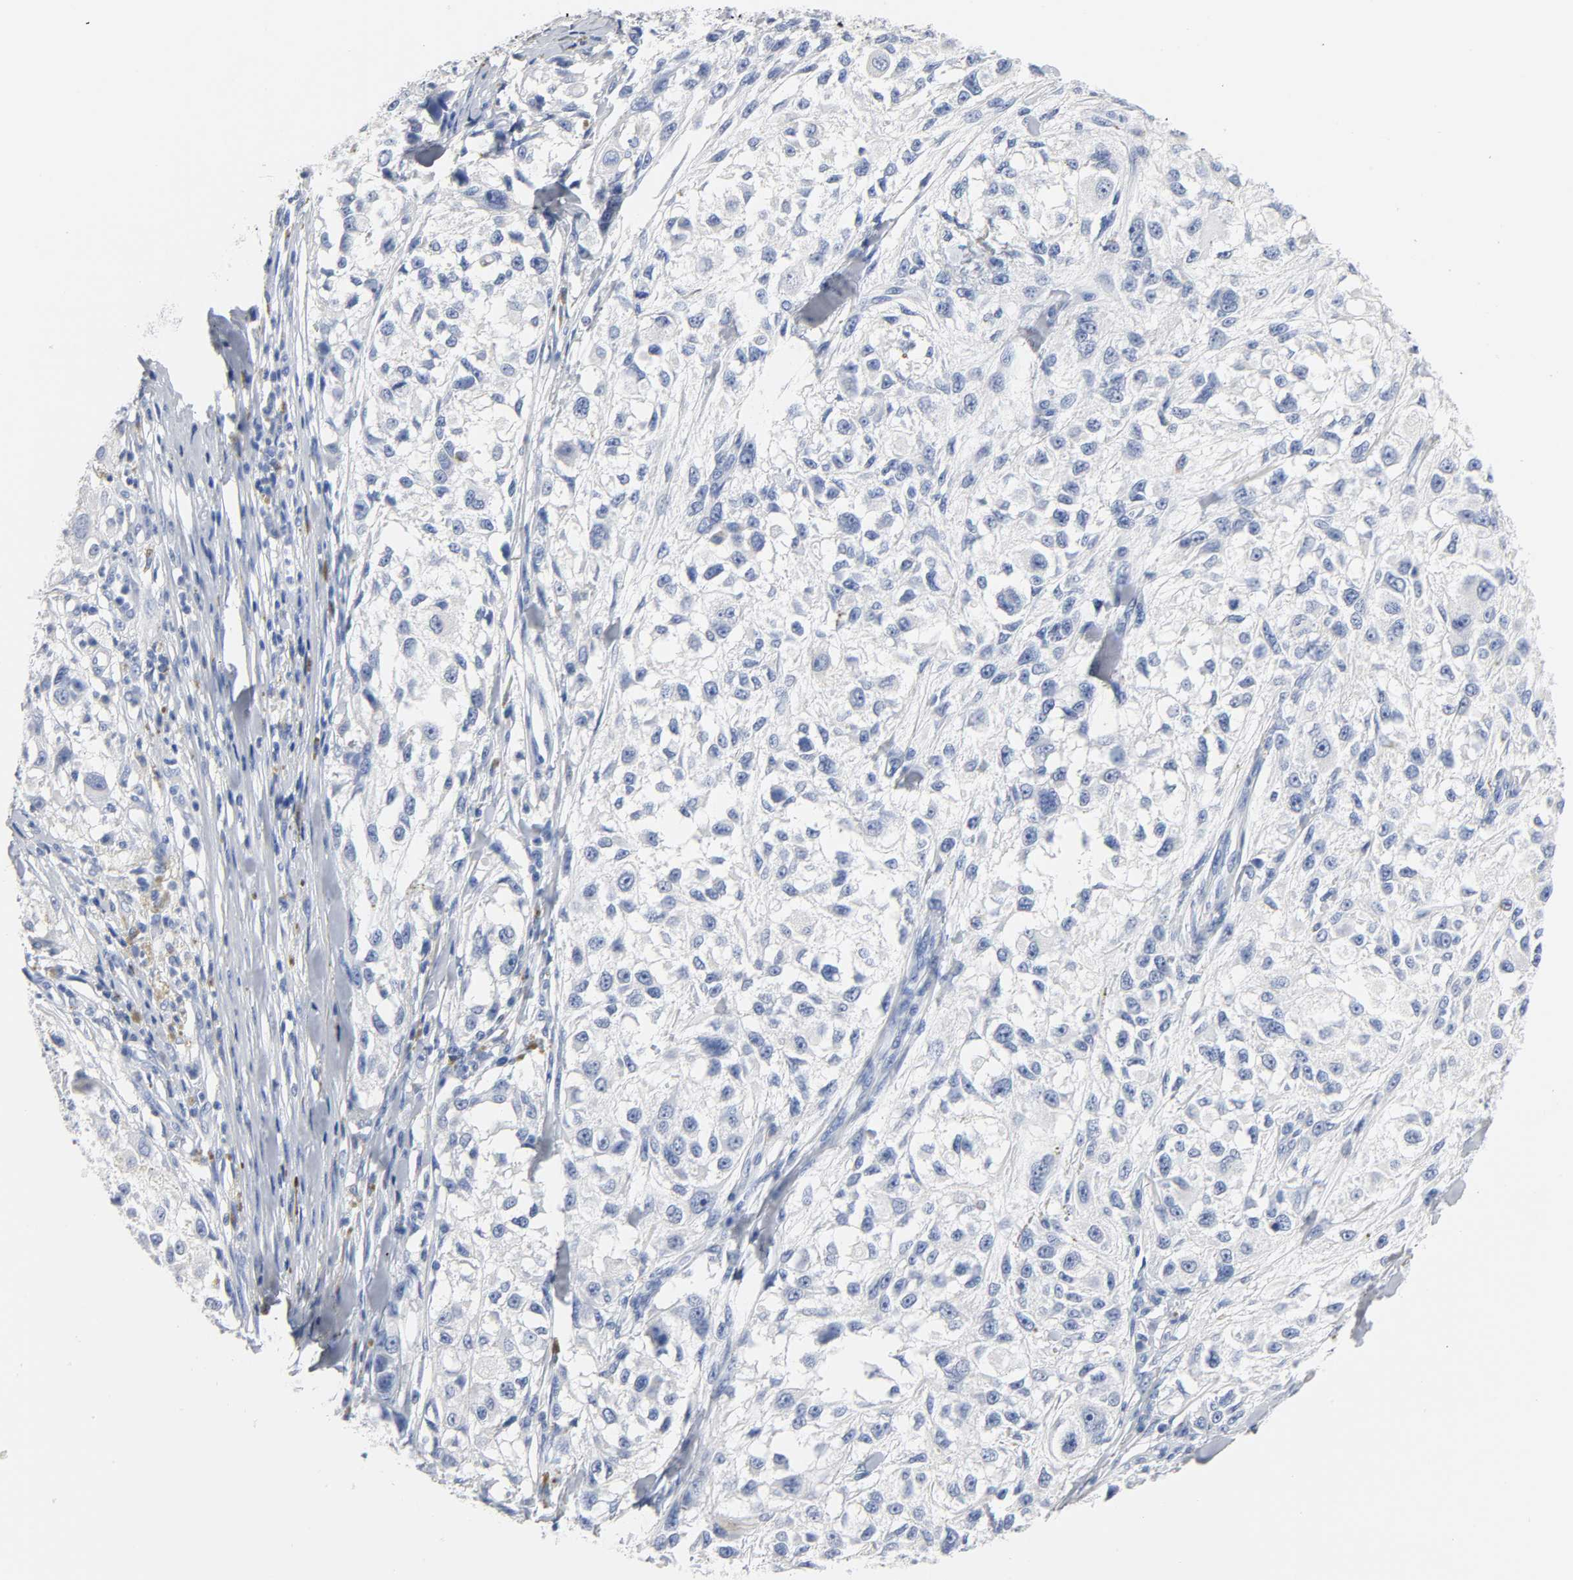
{"staining": {"intensity": "negative", "quantity": "none", "location": "none"}, "tissue": "melanoma", "cell_type": "Tumor cells", "image_type": "cancer", "snomed": [{"axis": "morphology", "description": "Necrosis, NOS"}, {"axis": "morphology", "description": "Malignant melanoma, NOS"}, {"axis": "topography", "description": "Skin"}], "caption": "Immunohistochemistry (IHC) micrograph of human malignant melanoma stained for a protein (brown), which demonstrates no staining in tumor cells. Nuclei are stained in blue.", "gene": "ACP3", "patient": {"sex": "female", "age": 87}}